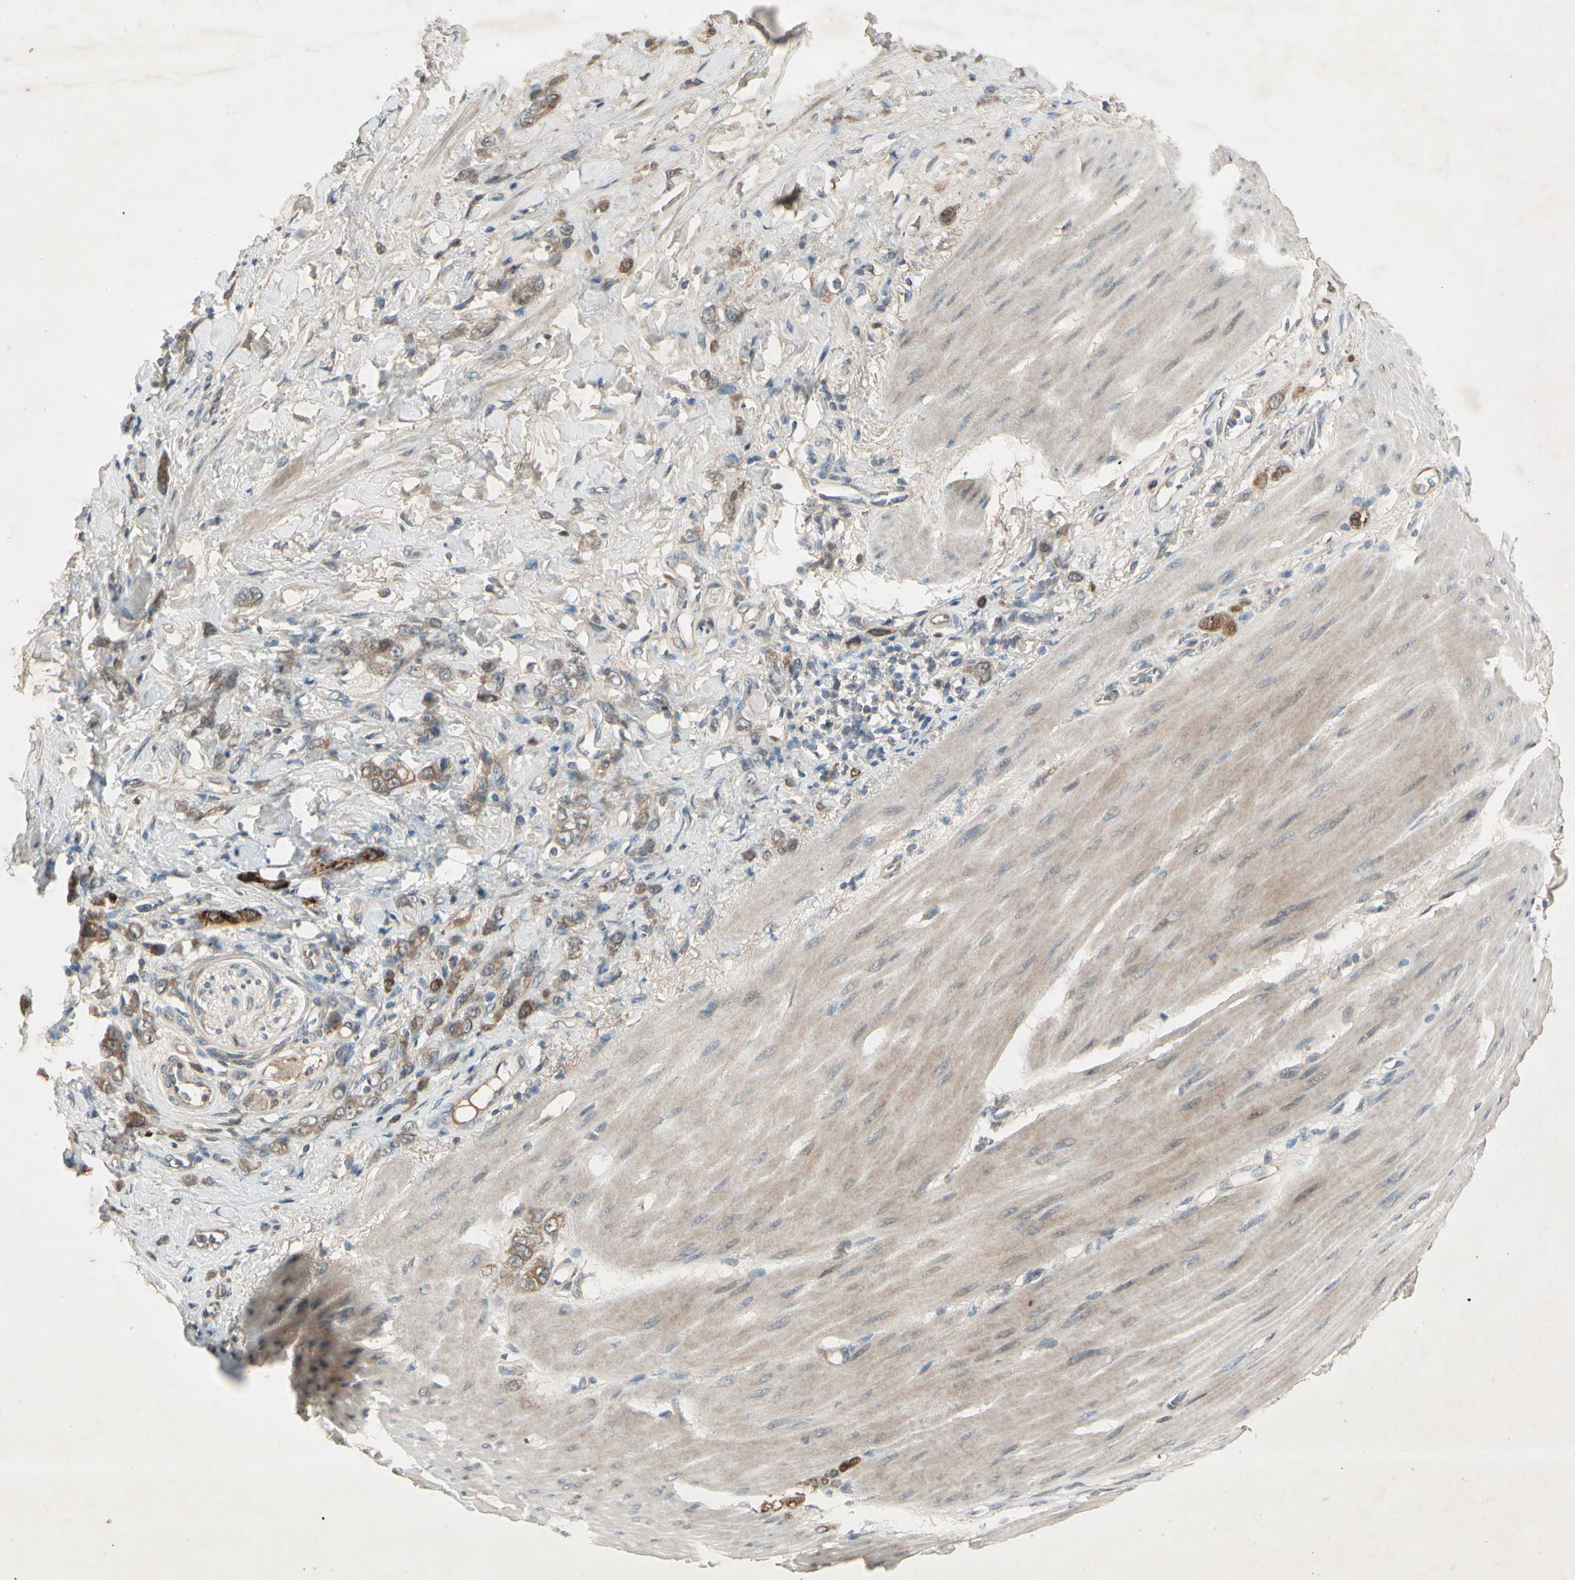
{"staining": {"intensity": "strong", "quantity": ">75%", "location": "cytoplasmic/membranous"}, "tissue": "stomach cancer", "cell_type": "Tumor cells", "image_type": "cancer", "snomed": [{"axis": "morphology", "description": "Adenocarcinoma, NOS"}, {"axis": "topography", "description": "Stomach"}], "caption": "The immunohistochemical stain highlights strong cytoplasmic/membranous staining in tumor cells of adenocarcinoma (stomach) tissue.", "gene": "FHDC1", "patient": {"sex": "male", "age": 82}}